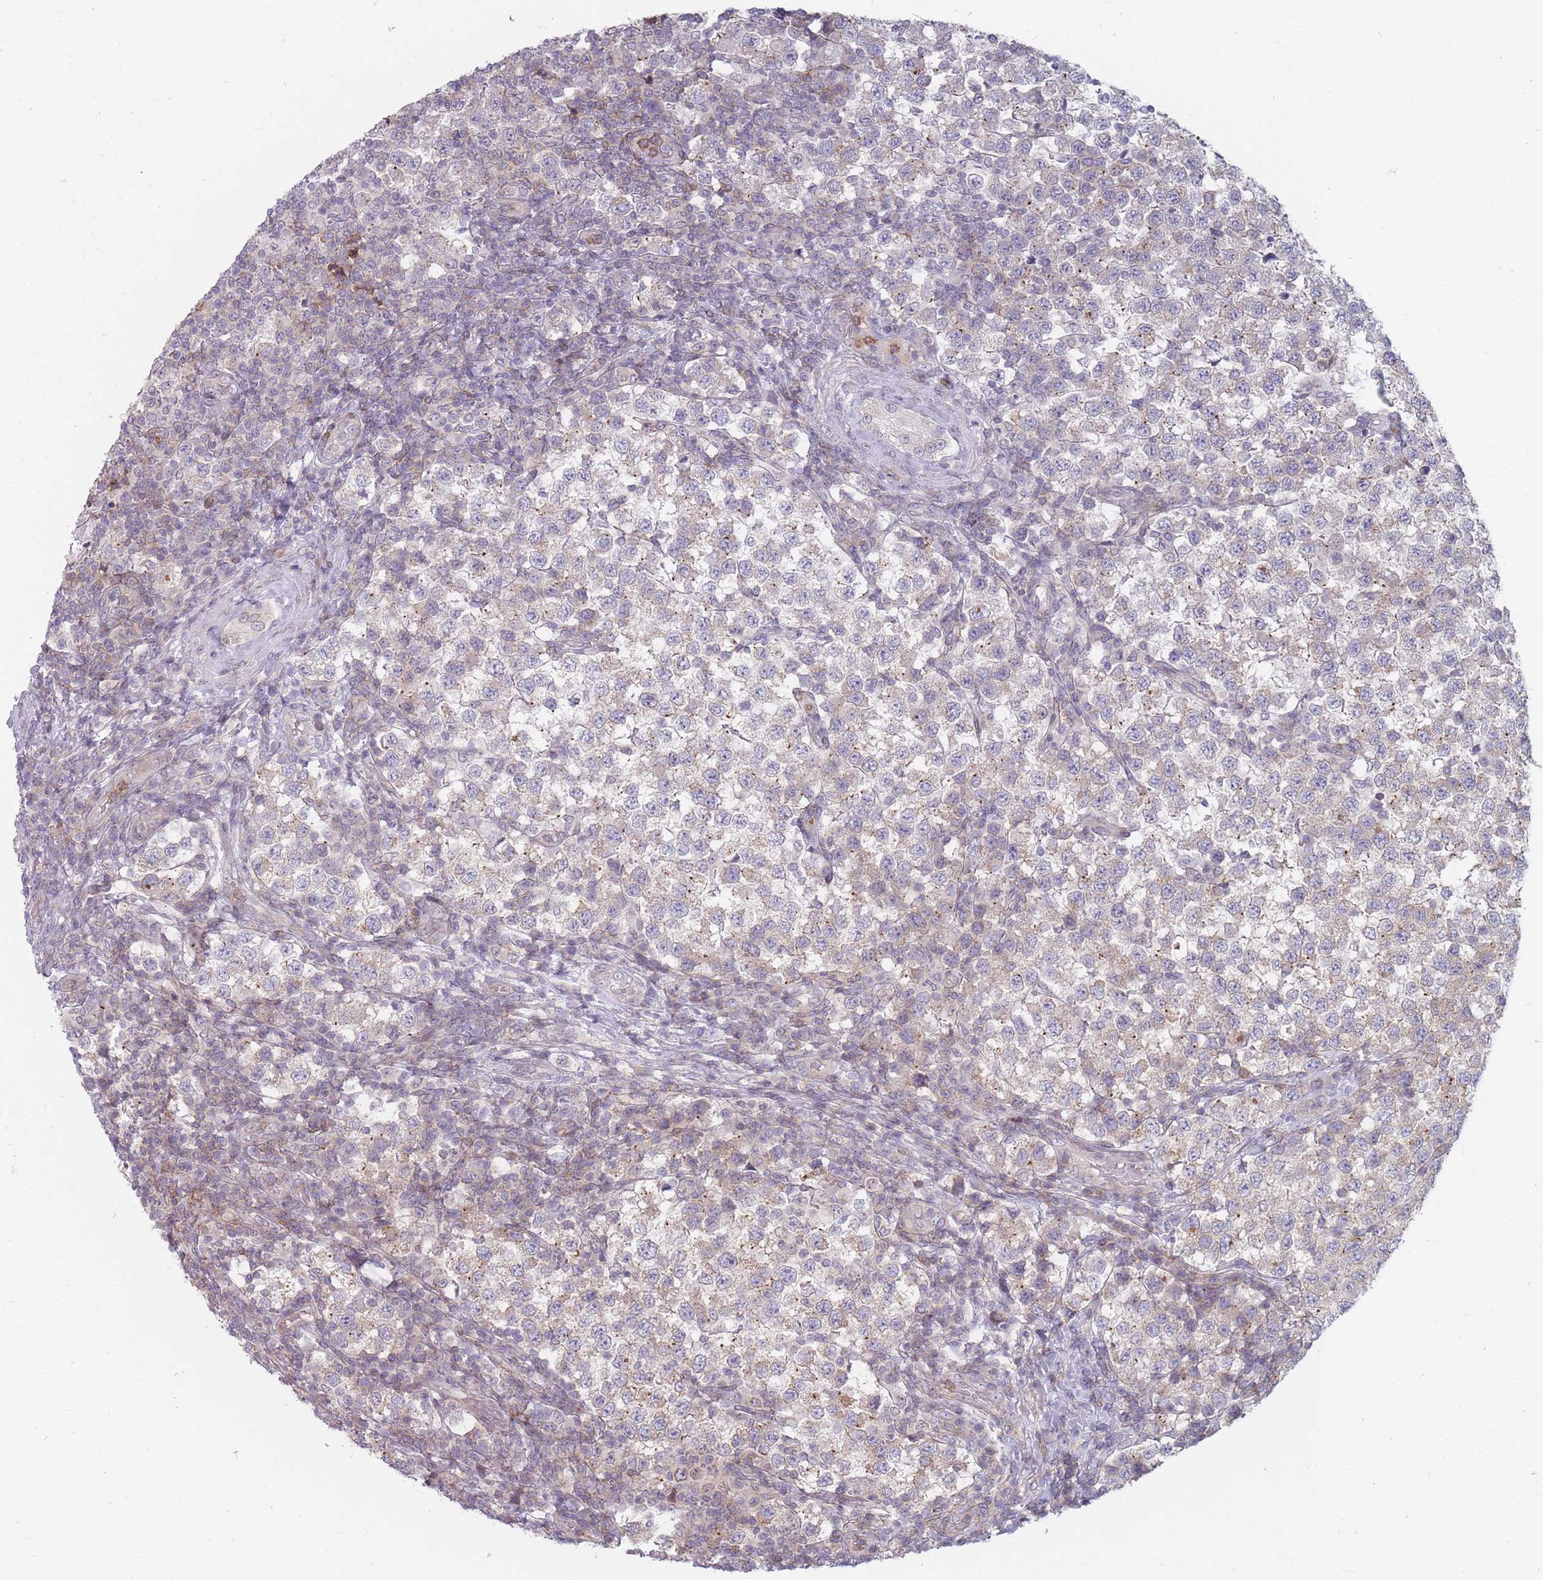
{"staining": {"intensity": "weak", "quantity": "25%-75%", "location": "cytoplasmic/membranous"}, "tissue": "testis cancer", "cell_type": "Tumor cells", "image_type": "cancer", "snomed": [{"axis": "morphology", "description": "Seminoma, NOS"}, {"axis": "topography", "description": "Testis"}], "caption": "The image reveals staining of testis cancer (seminoma), revealing weak cytoplasmic/membranous protein positivity (brown color) within tumor cells.", "gene": "PCDH12", "patient": {"sex": "male", "age": 34}}